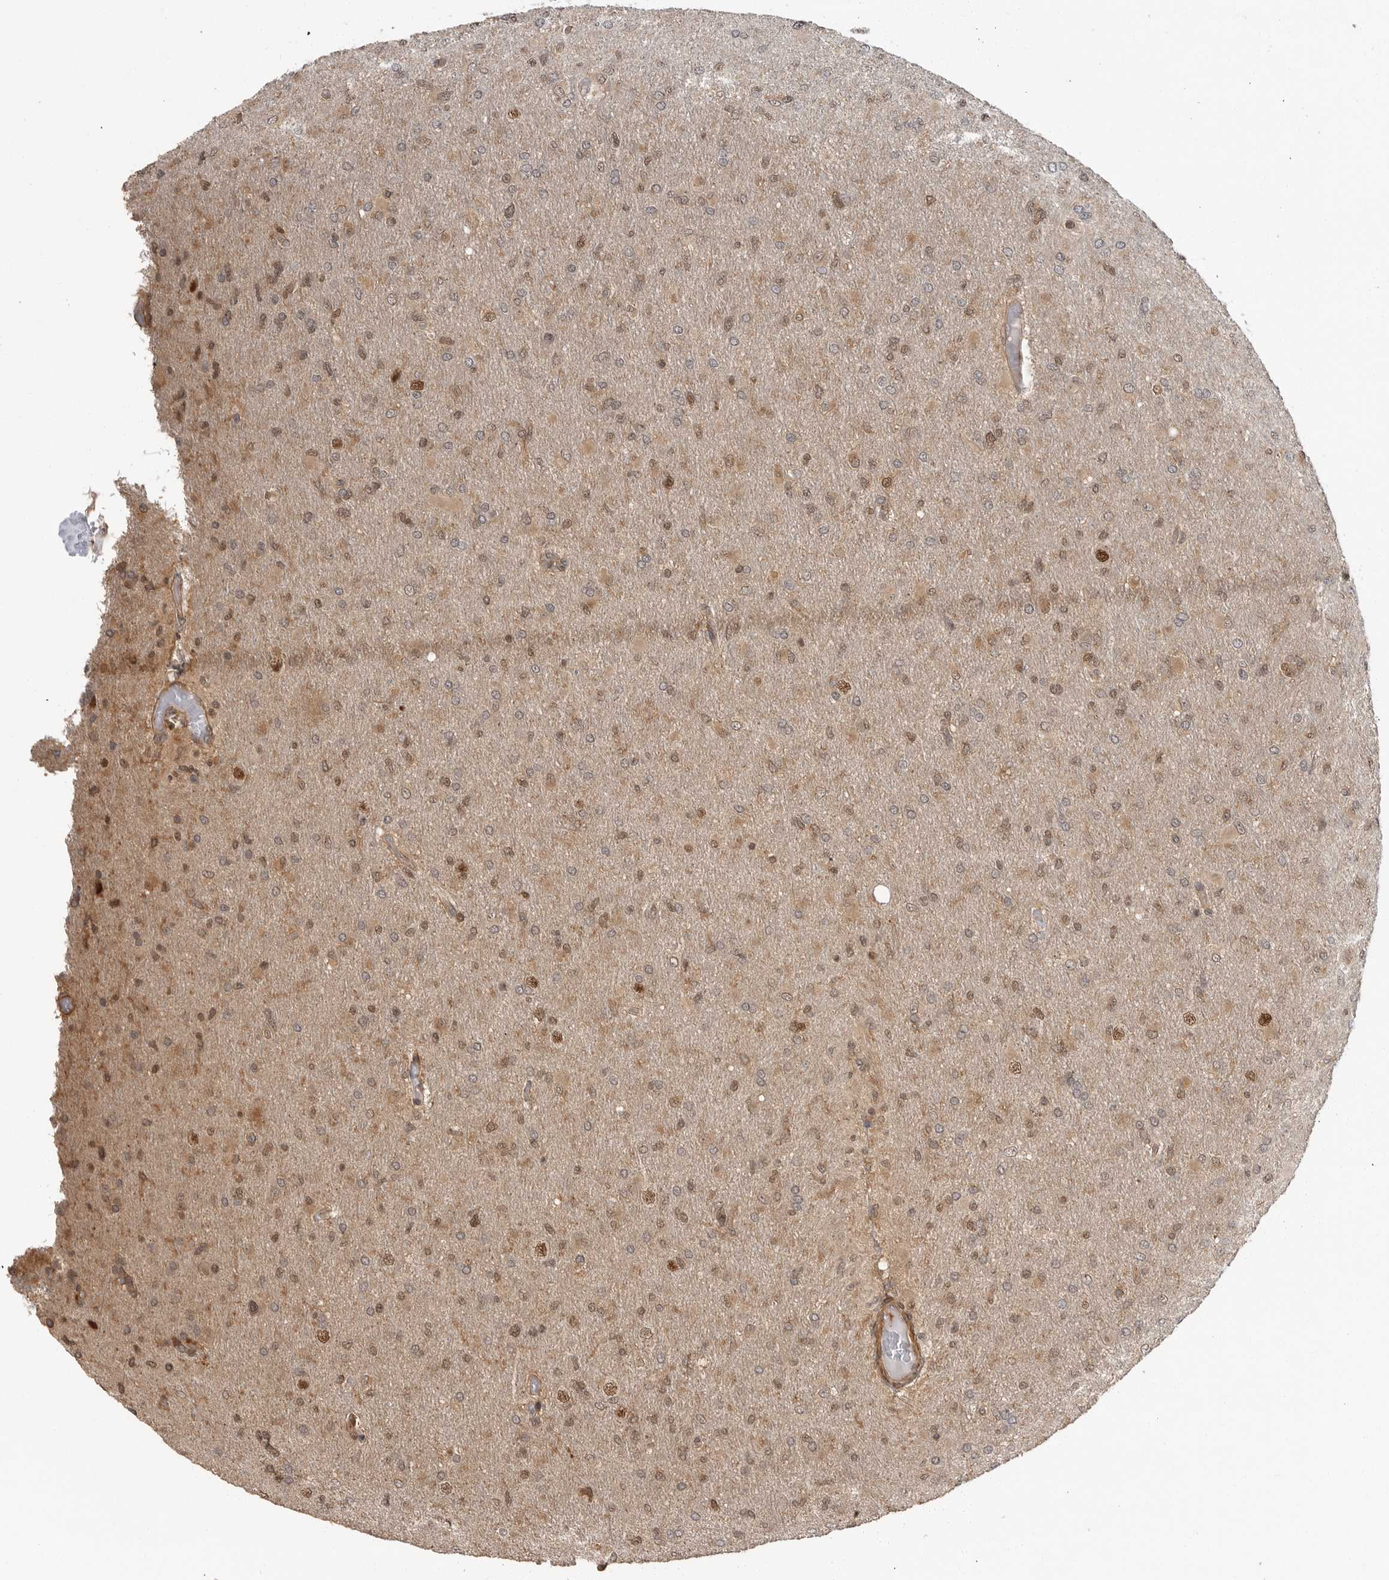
{"staining": {"intensity": "moderate", "quantity": "25%-75%", "location": "cytoplasmic/membranous,nuclear"}, "tissue": "glioma", "cell_type": "Tumor cells", "image_type": "cancer", "snomed": [{"axis": "morphology", "description": "Glioma, malignant, High grade"}, {"axis": "topography", "description": "Cerebral cortex"}], "caption": "Protein expression analysis of malignant high-grade glioma displays moderate cytoplasmic/membranous and nuclear positivity in approximately 25%-75% of tumor cells. Nuclei are stained in blue.", "gene": "ERN1", "patient": {"sex": "female", "age": 36}}